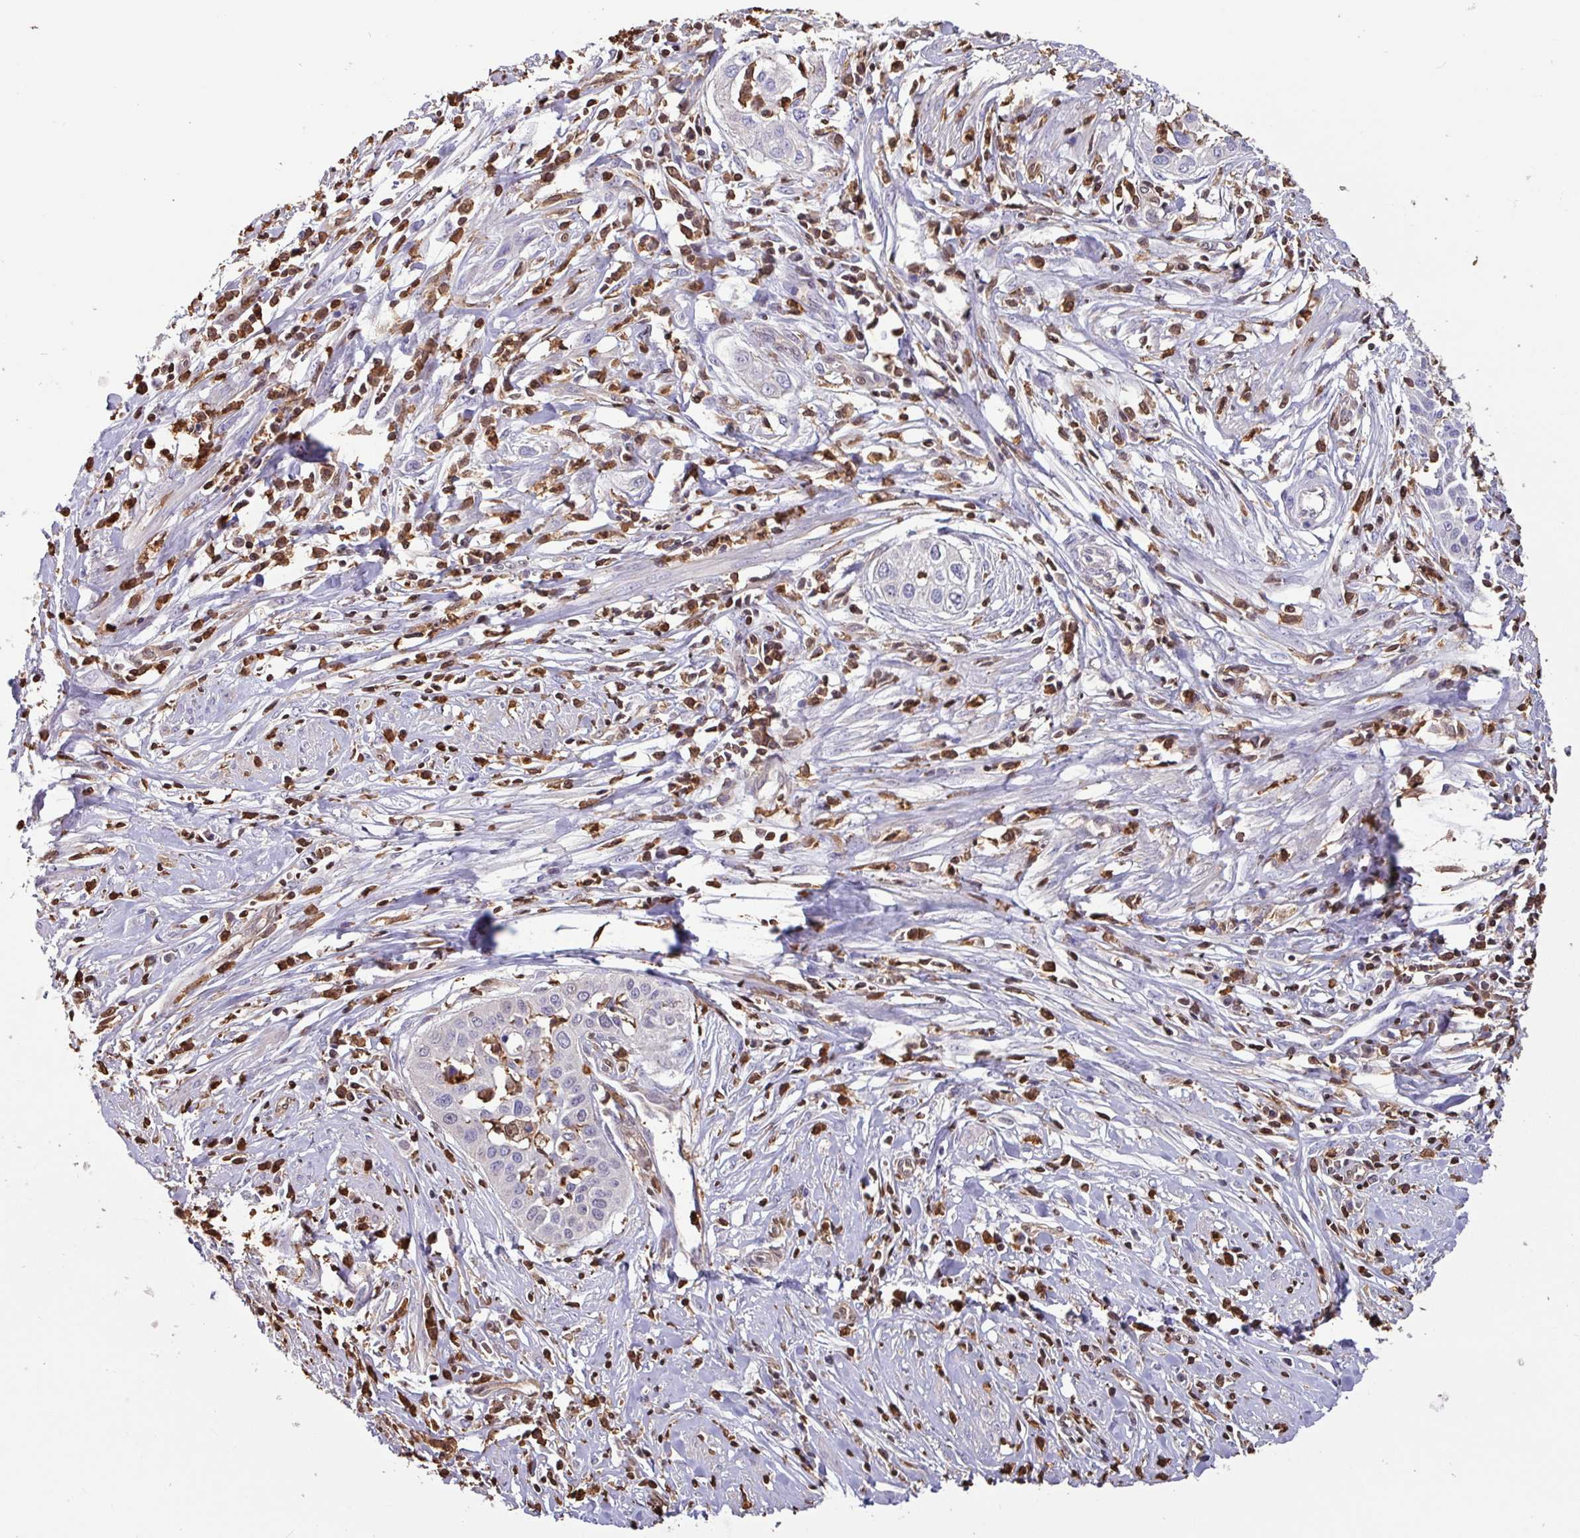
{"staining": {"intensity": "negative", "quantity": "none", "location": "none"}, "tissue": "cervical cancer", "cell_type": "Tumor cells", "image_type": "cancer", "snomed": [{"axis": "morphology", "description": "Squamous cell carcinoma, NOS"}, {"axis": "topography", "description": "Cervix"}], "caption": "This is an immunohistochemistry (IHC) micrograph of cervical cancer. There is no positivity in tumor cells.", "gene": "ARHGDIB", "patient": {"sex": "female", "age": 34}}